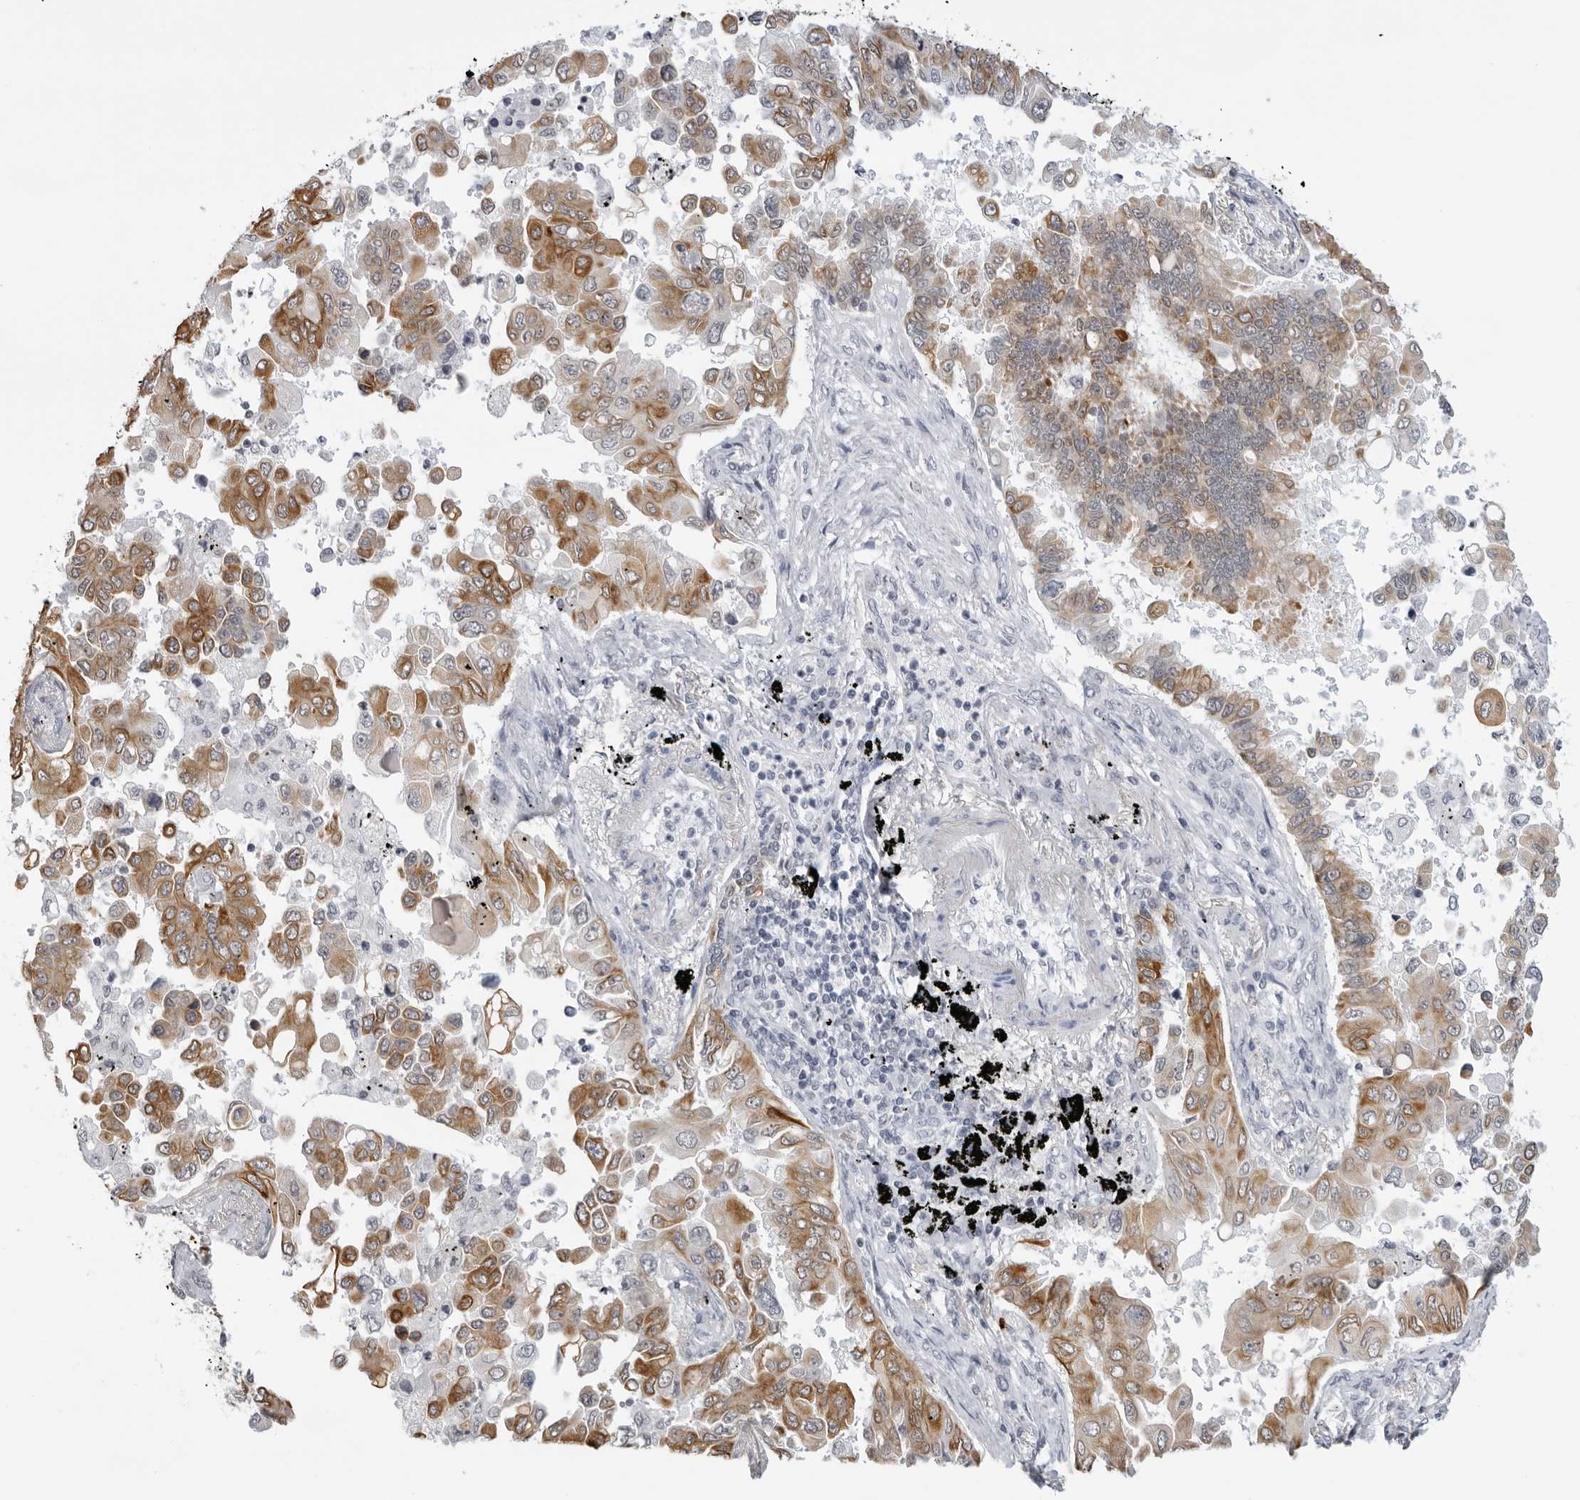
{"staining": {"intensity": "moderate", "quantity": ">75%", "location": "cytoplasmic/membranous"}, "tissue": "lung cancer", "cell_type": "Tumor cells", "image_type": "cancer", "snomed": [{"axis": "morphology", "description": "Adenocarcinoma, NOS"}, {"axis": "topography", "description": "Lung"}], "caption": "Immunohistochemistry (IHC) micrograph of lung cancer (adenocarcinoma) stained for a protein (brown), which reveals medium levels of moderate cytoplasmic/membranous expression in approximately >75% of tumor cells.", "gene": "SERPINF2", "patient": {"sex": "female", "age": 67}}